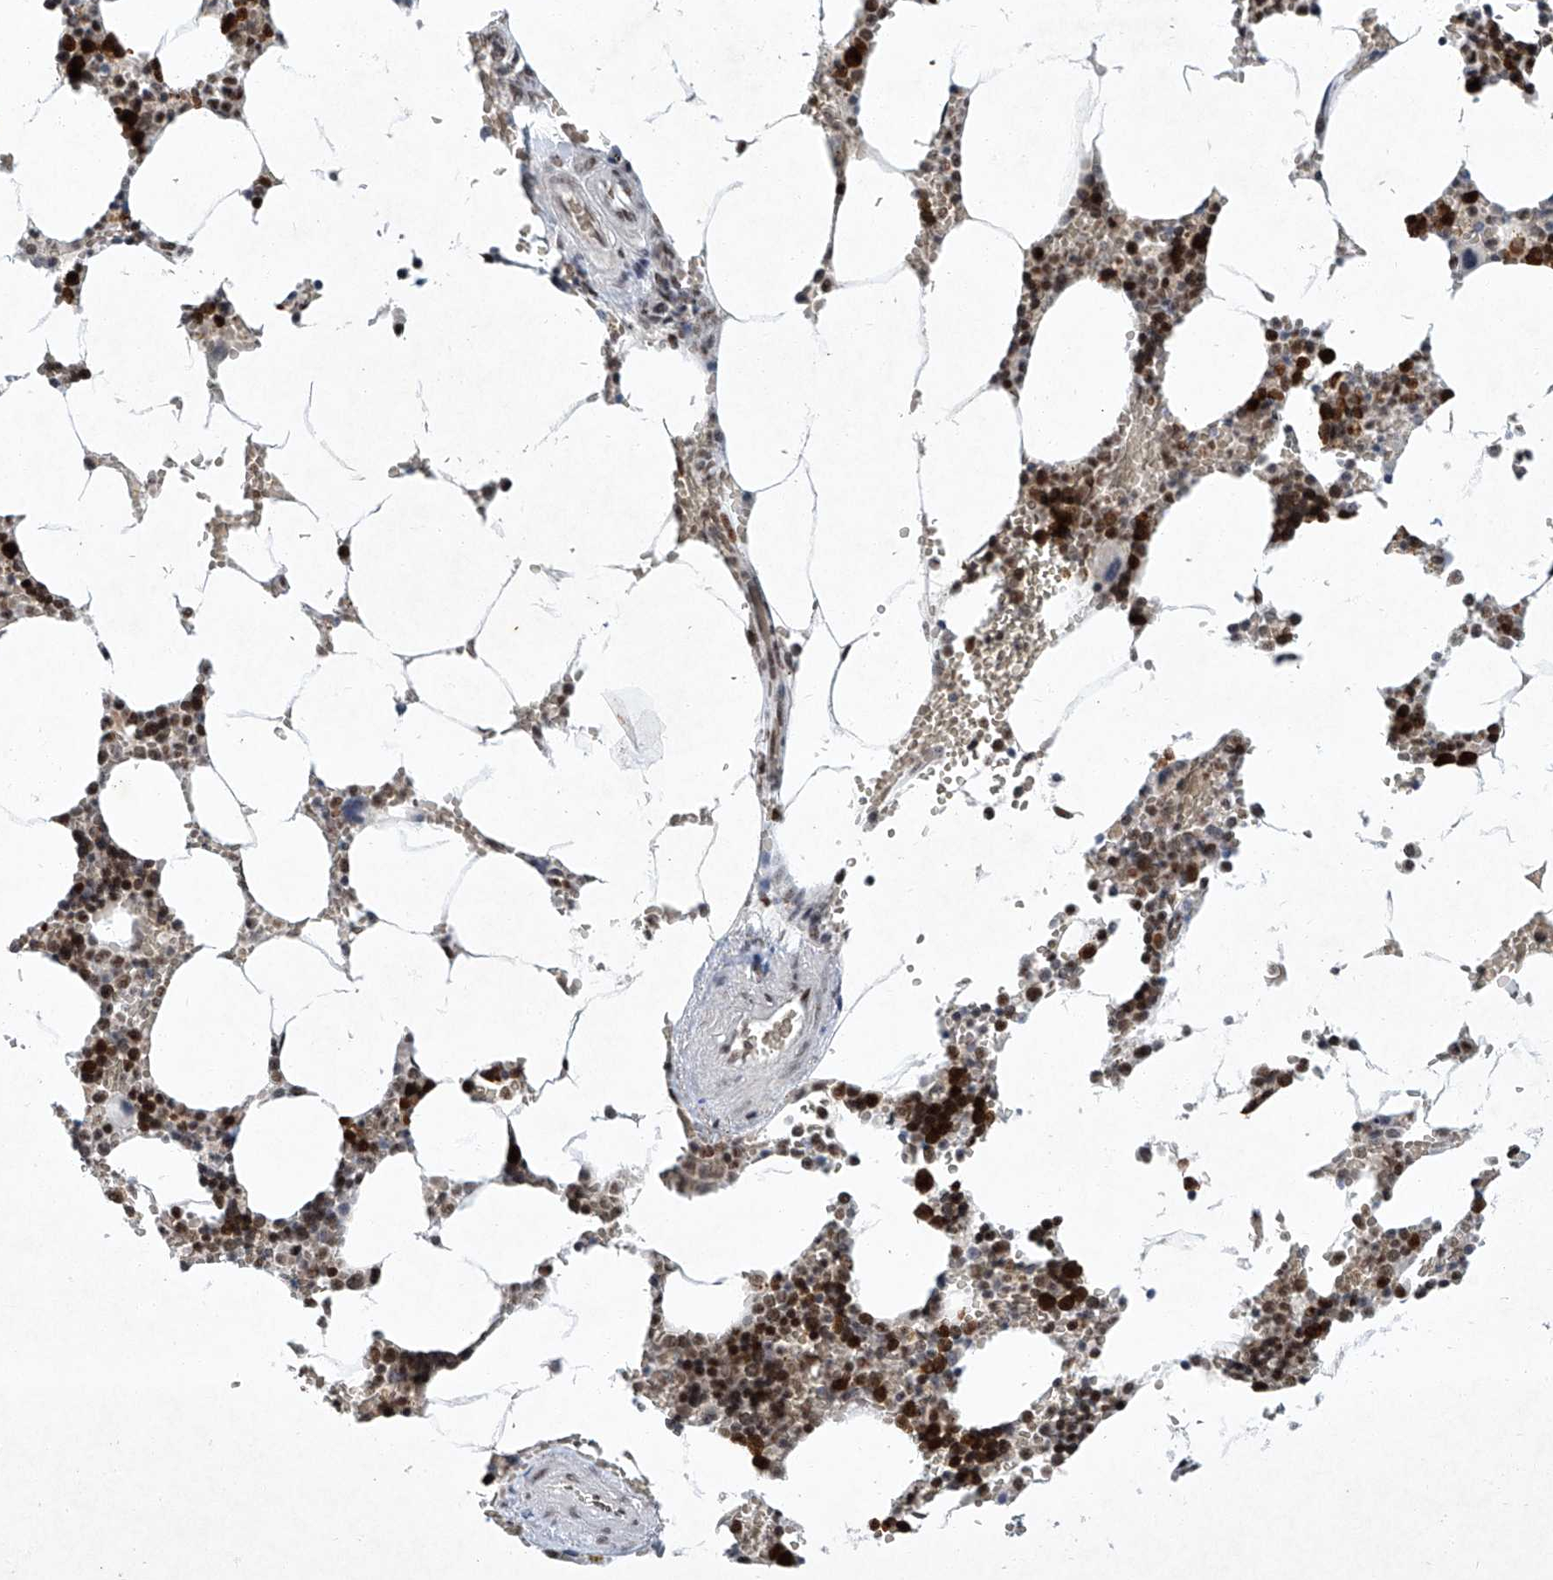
{"staining": {"intensity": "strong", "quantity": ">75%", "location": "nuclear"}, "tissue": "bone marrow", "cell_type": "Hematopoietic cells", "image_type": "normal", "snomed": [{"axis": "morphology", "description": "Normal tissue, NOS"}, {"axis": "topography", "description": "Bone marrow"}], "caption": "Strong nuclear staining is identified in approximately >75% of hematopoietic cells in normal bone marrow.", "gene": "TFDP1", "patient": {"sex": "male", "age": 70}}